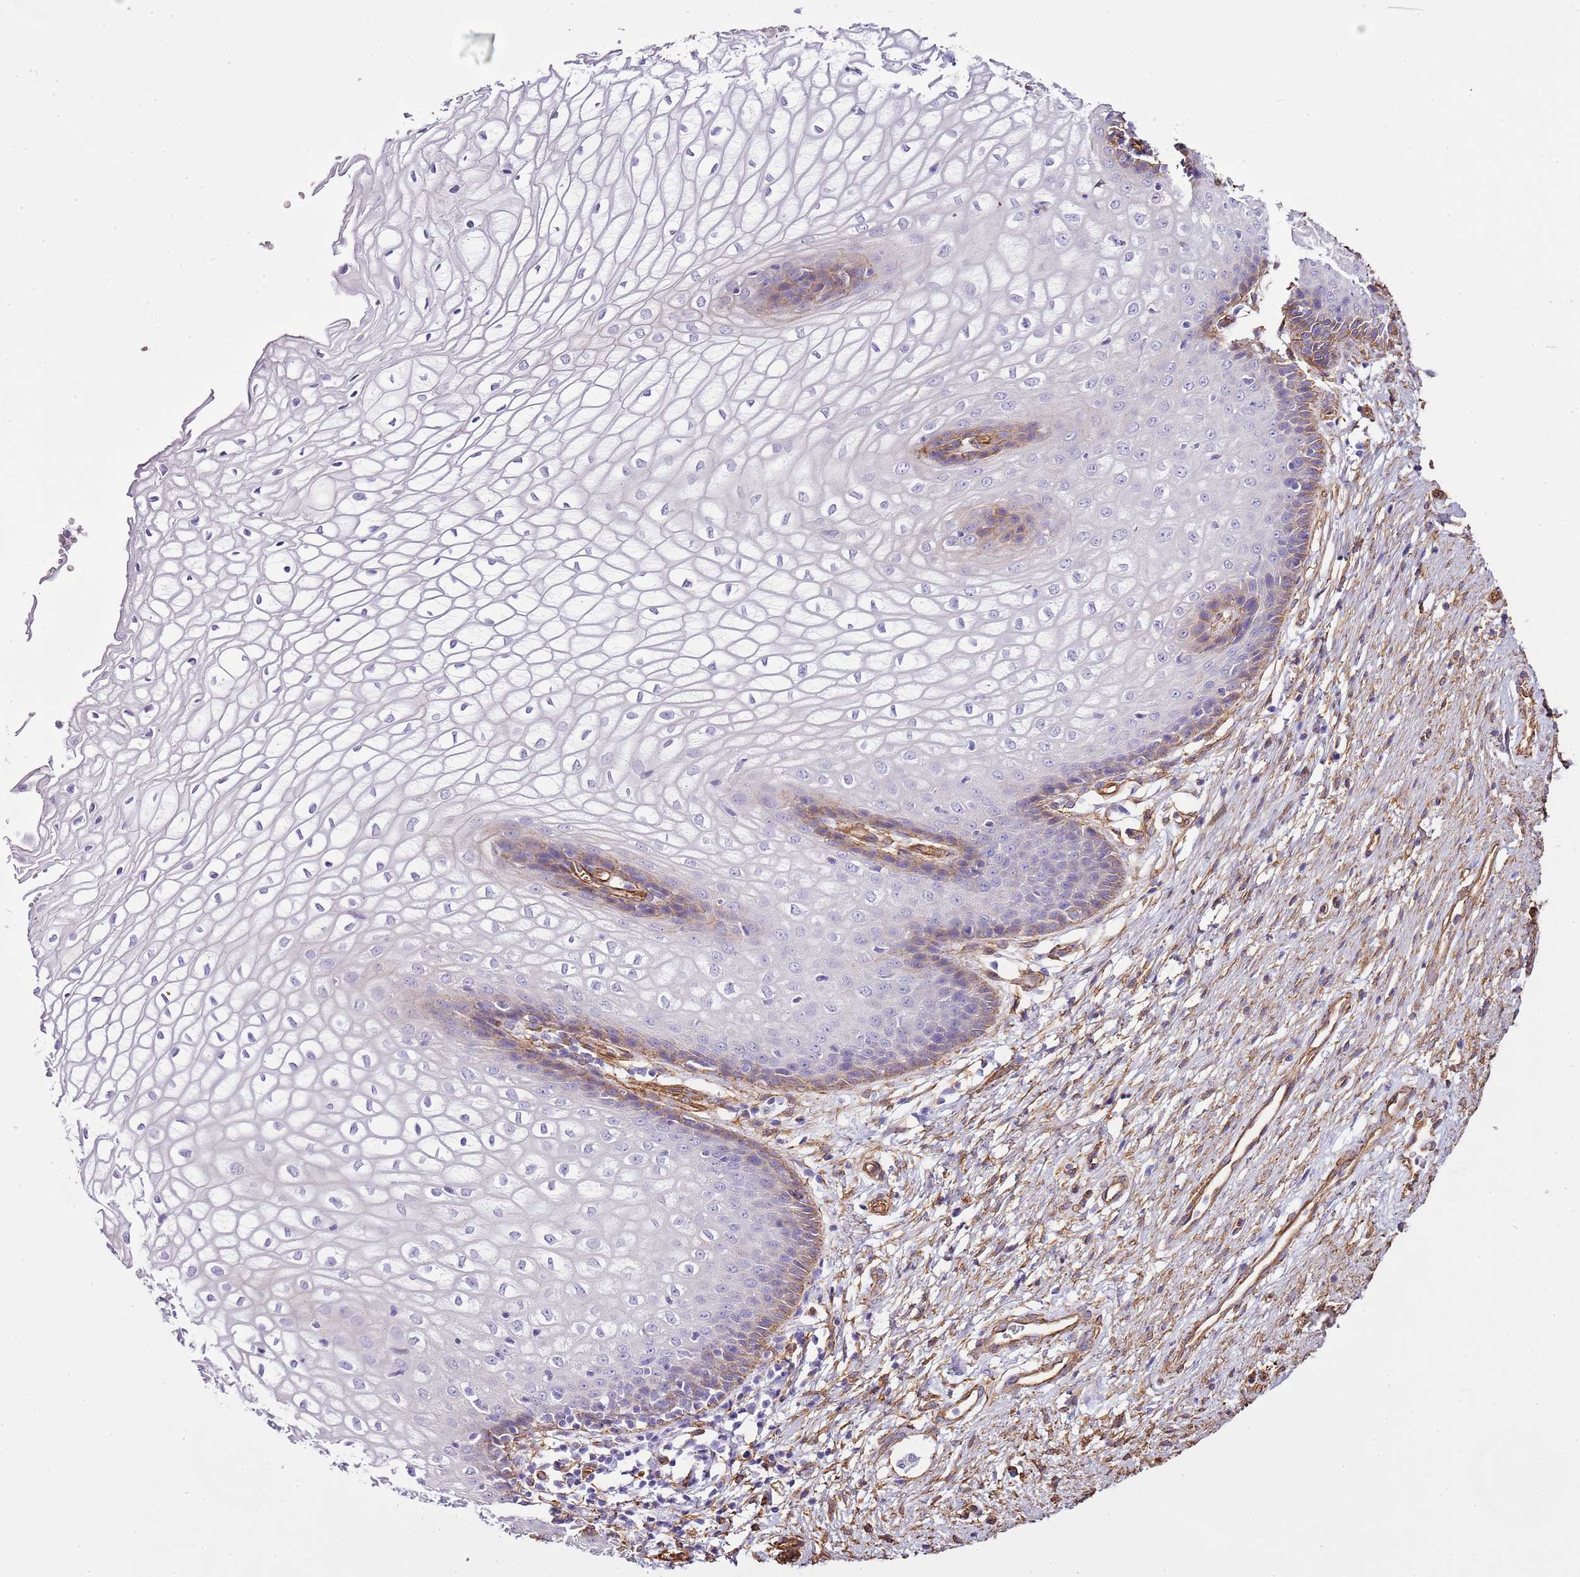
{"staining": {"intensity": "weak", "quantity": "<25%", "location": "cytoplasmic/membranous"}, "tissue": "vagina", "cell_type": "Squamous epithelial cells", "image_type": "normal", "snomed": [{"axis": "morphology", "description": "Normal tissue, NOS"}, {"axis": "topography", "description": "Vagina"}], "caption": "Immunohistochemical staining of normal human vagina reveals no significant staining in squamous epithelial cells. (IHC, brightfield microscopy, high magnification).", "gene": "CTDSPL", "patient": {"sex": "female", "age": 34}}